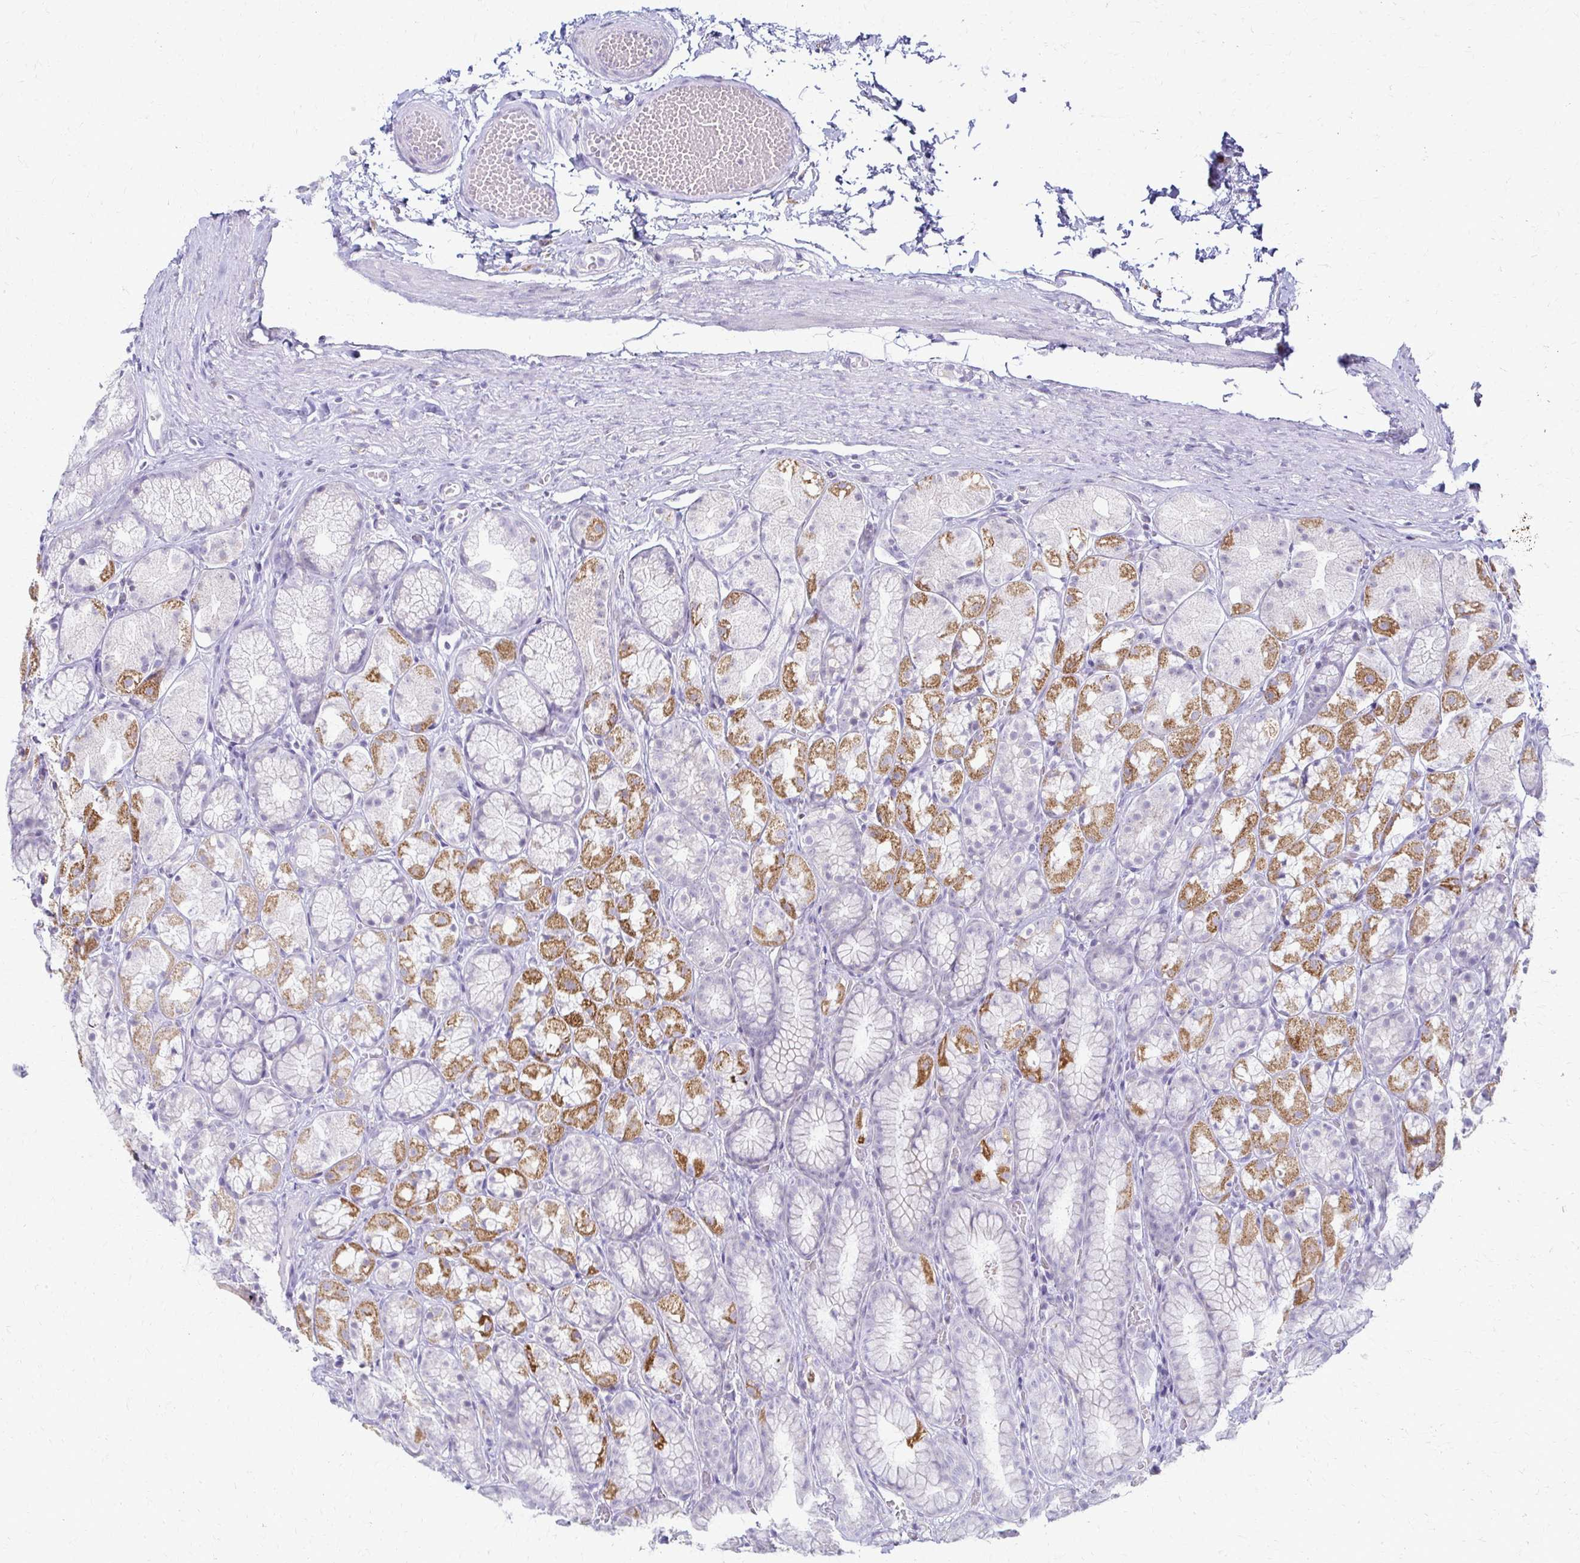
{"staining": {"intensity": "strong", "quantity": "<25%", "location": "cytoplasmic/membranous"}, "tissue": "stomach", "cell_type": "Glandular cells", "image_type": "normal", "snomed": [{"axis": "morphology", "description": "Normal tissue, NOS"}, {"axis": "topography", "description": "Stomach"}], "caption": "About <25% of glandular cells in normal stomach demonstrate strong cytoplasmic/membranous protein staining as visualized by brown immunohistochemical staining.", "gene": "FCGR2A", "patient": {"sex": "male", "age": 70}}